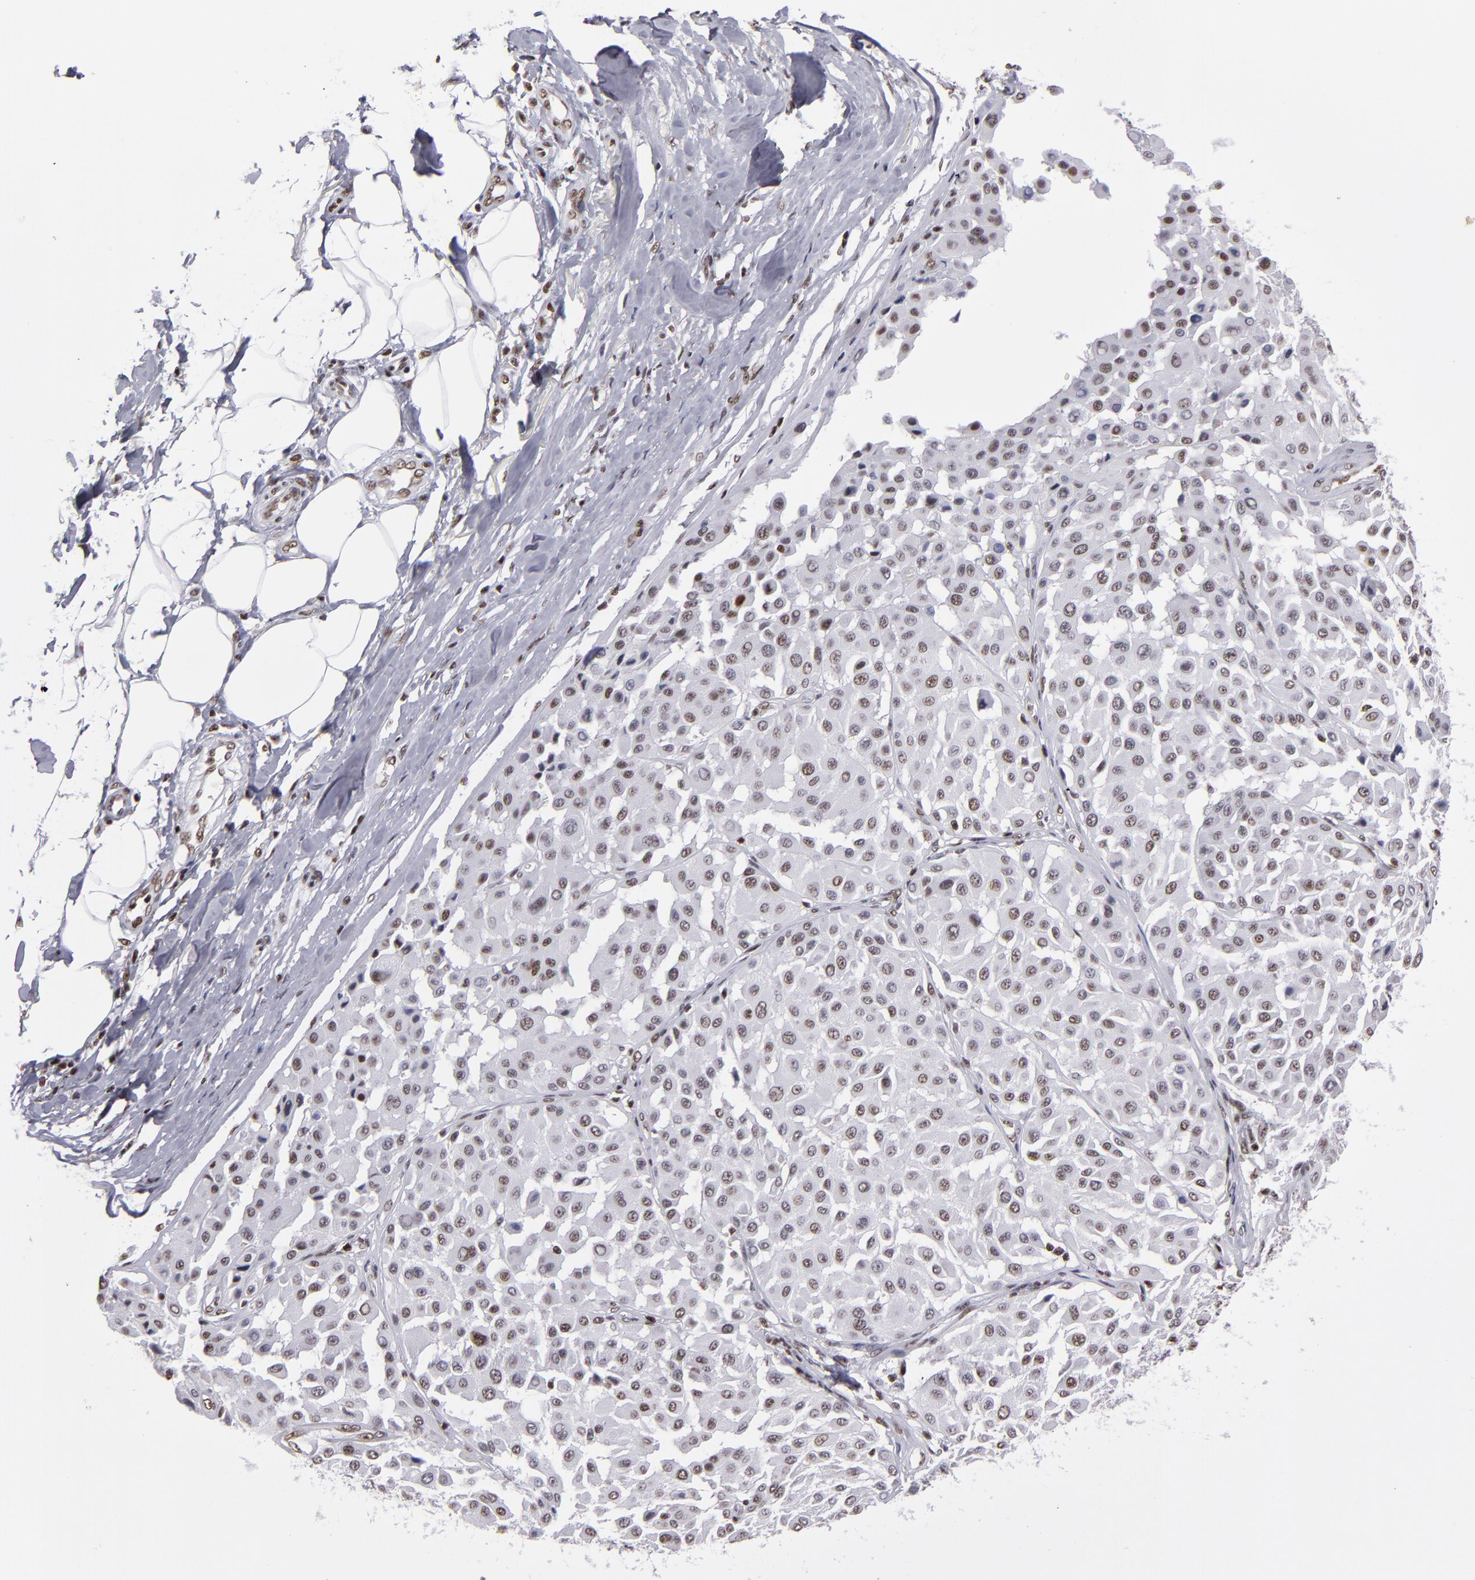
{"staining": {"intensity": "weak", "quantity": "25%-75%", "location": "nuclear"}, "tissue": "melanoma", "cell_type": "Tumor cells", "image_type": "cancer", "snomed": [{"axis": "morphology", "description": "Malignant melanoma, Metastatic site"}, {"axis": "topography", "description": "Soft tissue"}], "caption": "Human melanoma stained with a brown dye reveals weak nuclear positive positivity in about 25%-75% of tumor cells.", "gene": "TERF2", "patient": {"sex": "male", "age": 41}}